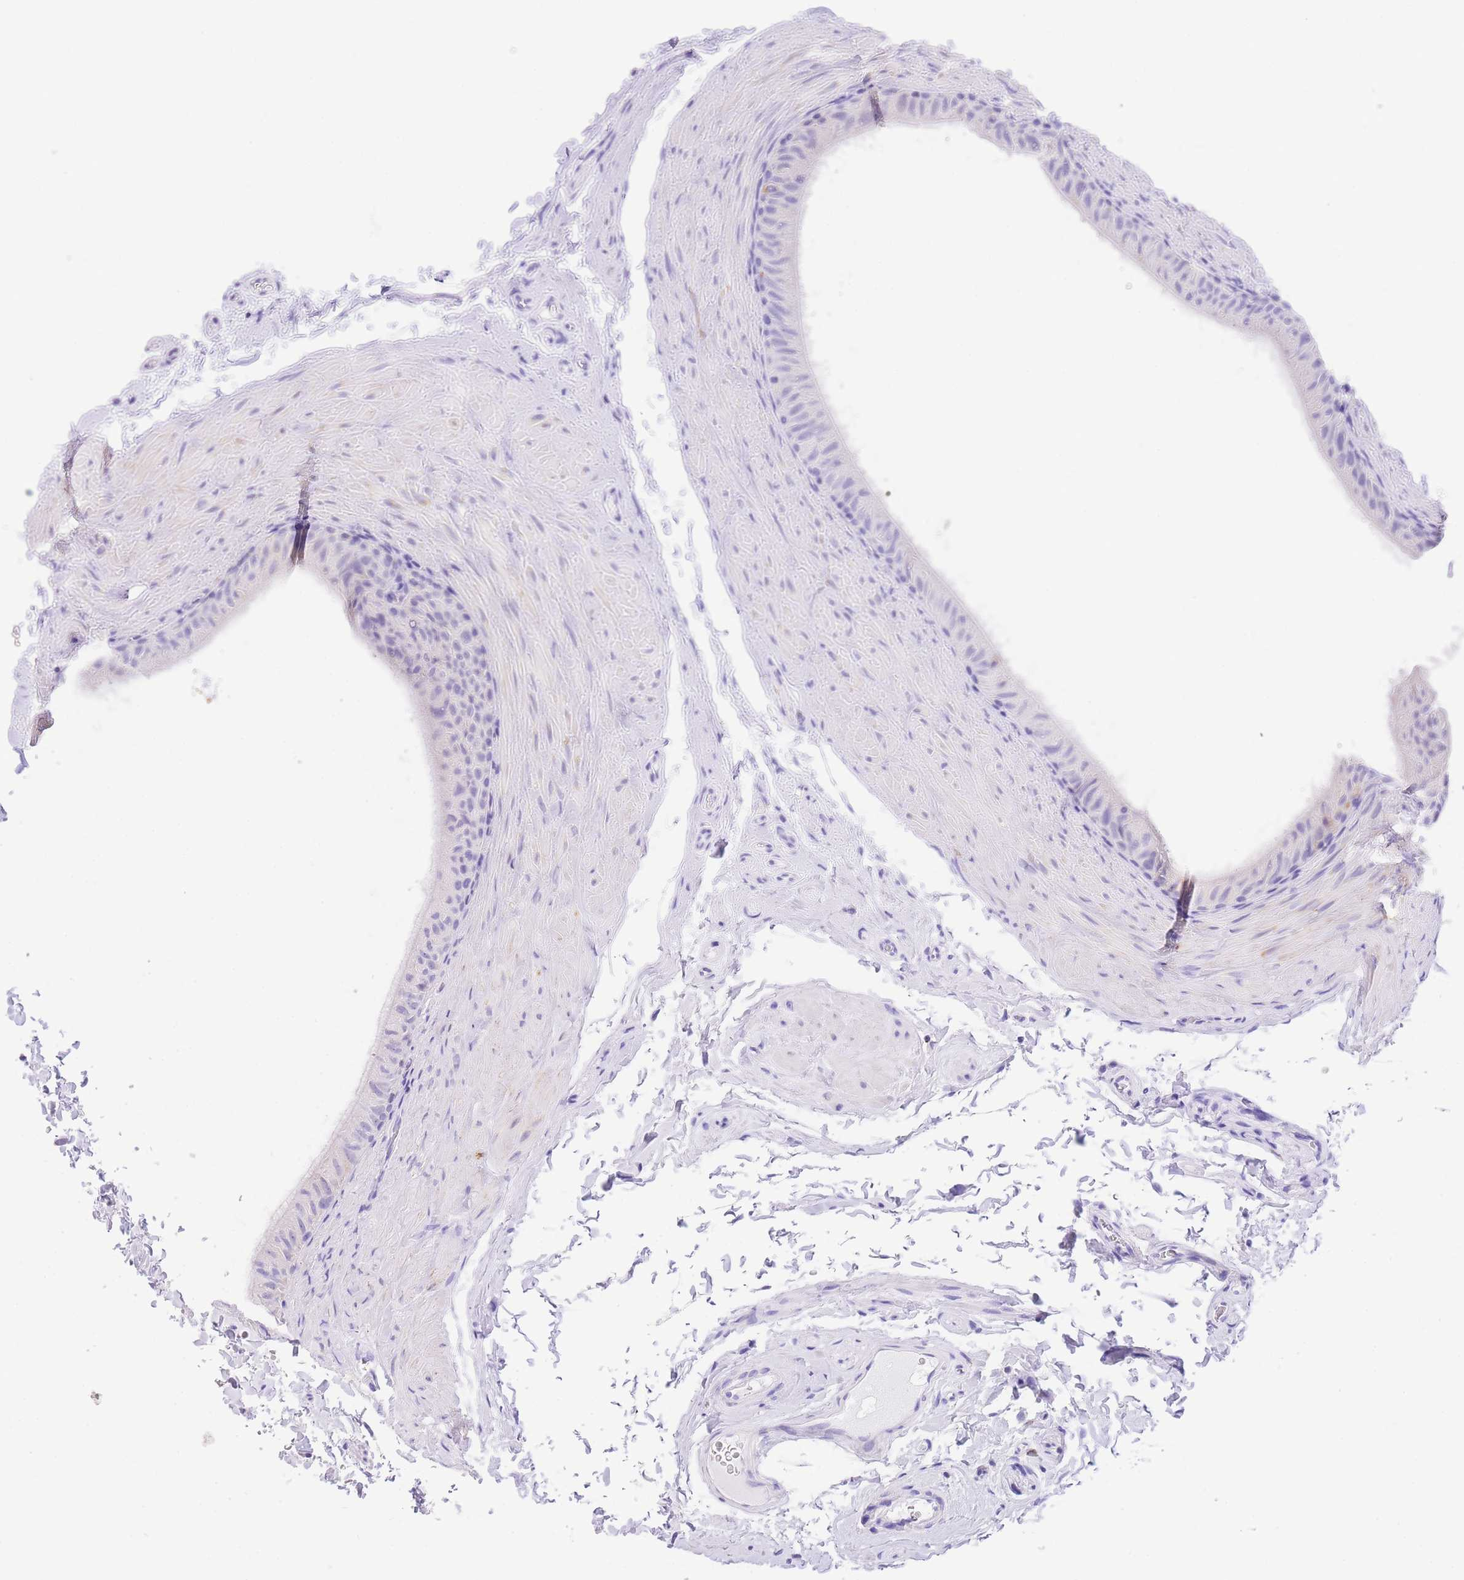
{"staining": {"intensity": "negative", "quantity": "none", "location": "none"}, "tissue": "epididymis", "cell_type": "Glandular cells", "image_type": "normal", "snomed": [{"axis": "morphology", "description": "Normal tissue, NOS"}, {"axis": "topography", "description": "Epididymis"}], "caption": "Human epididymis stained for a protein using immunohistochemistry (IHC) shows no positivity in glandular cells.", "gene": "NKD2", "patient": {"sex": "male", "age": 49}}